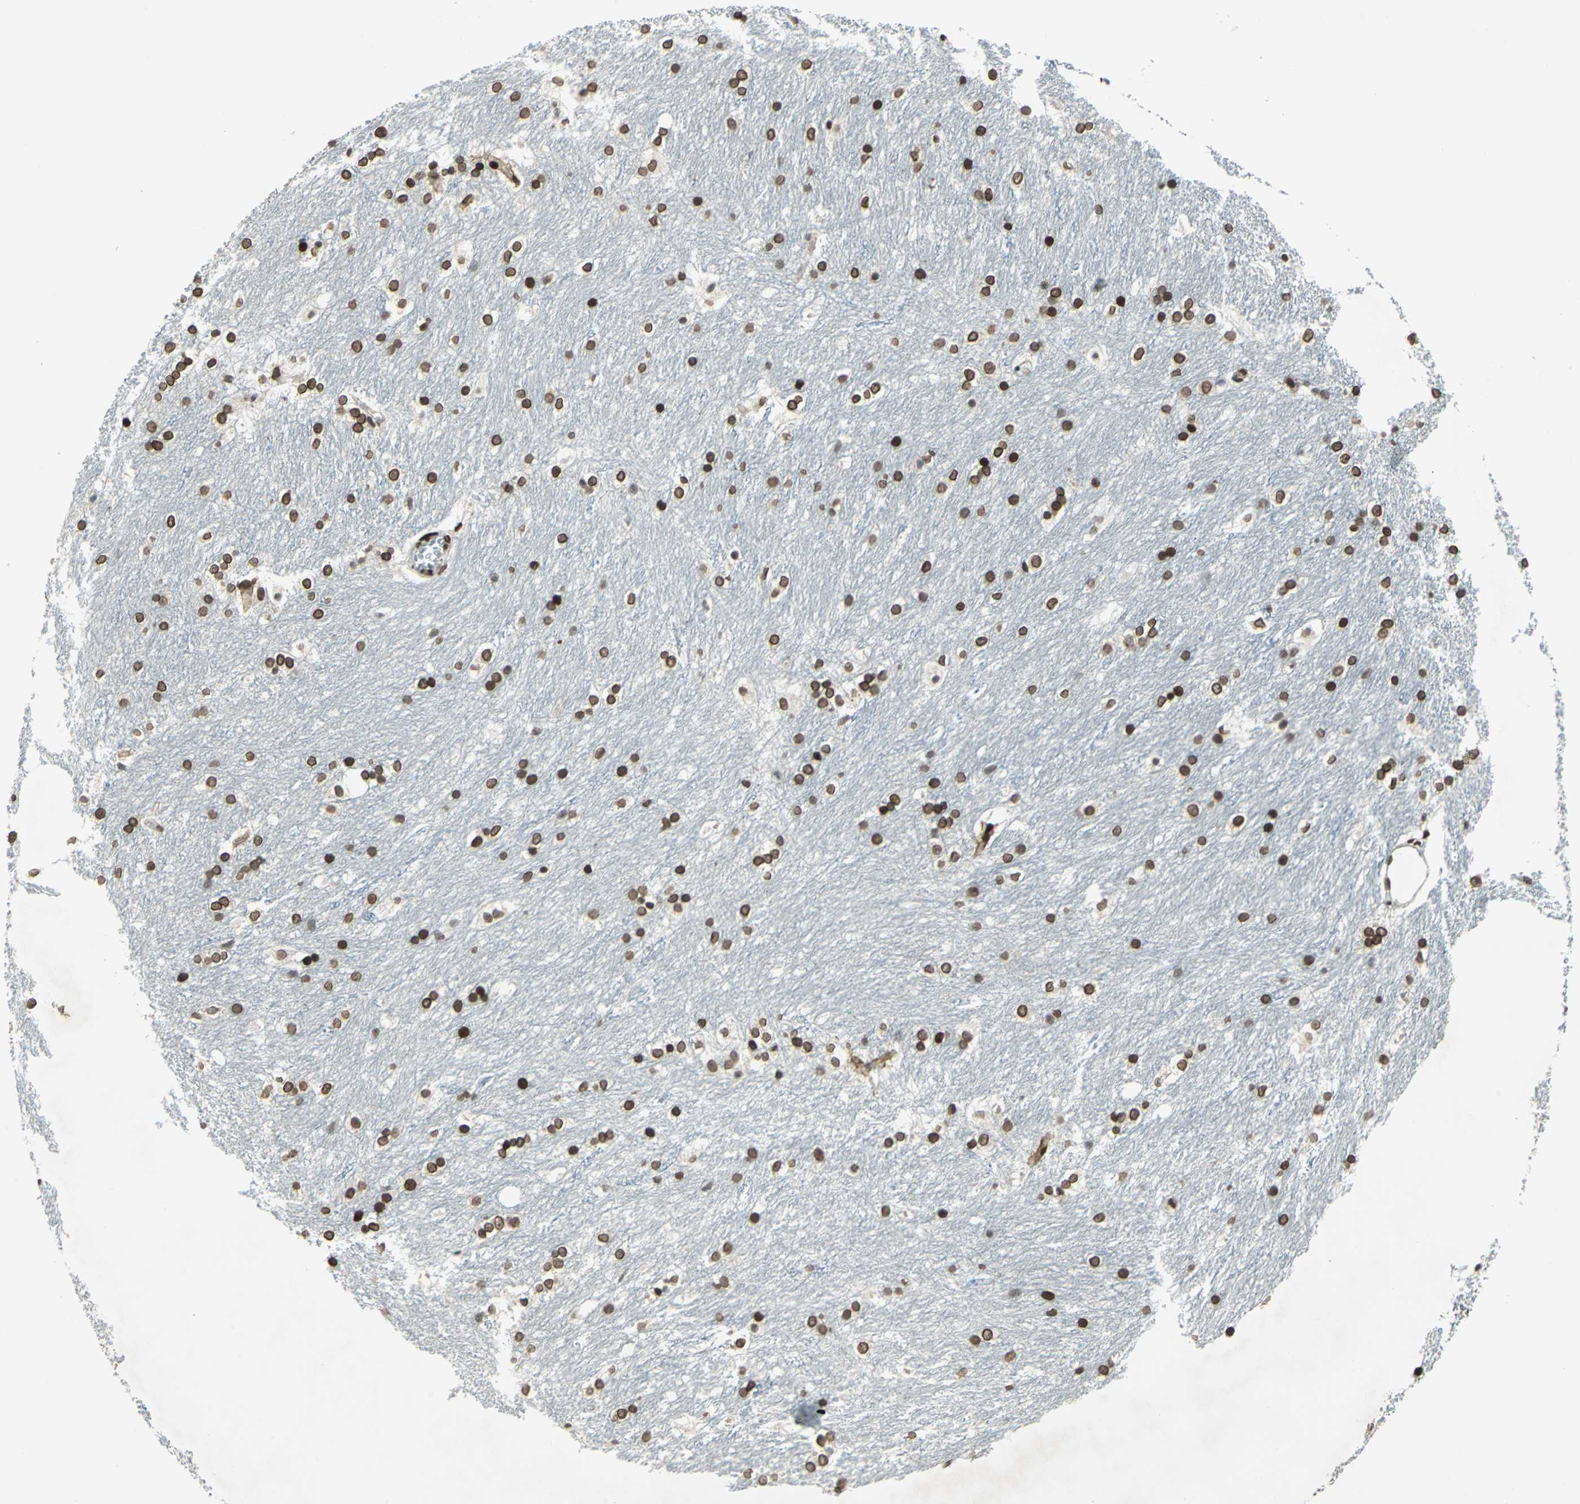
{"staining": {"intensity": "strong", "quantity": ">75%", "location": "nuclear"}, "tissue": "caudate", "cell_type": "Glial cells", "image_type": "normal", "snomed": [{"axis": "morphology", "description": "Normal tissue, NOS"}, {"axis": "topography", "description": "Lateral ventricle wall"}], "caption": "Human caudate stained for a protein (brown) demonstrates strong nuclear positive positivity in about >75% of glial cells.", "gene": "ISY1", "patient": {"sex": "female", "age": 19}}